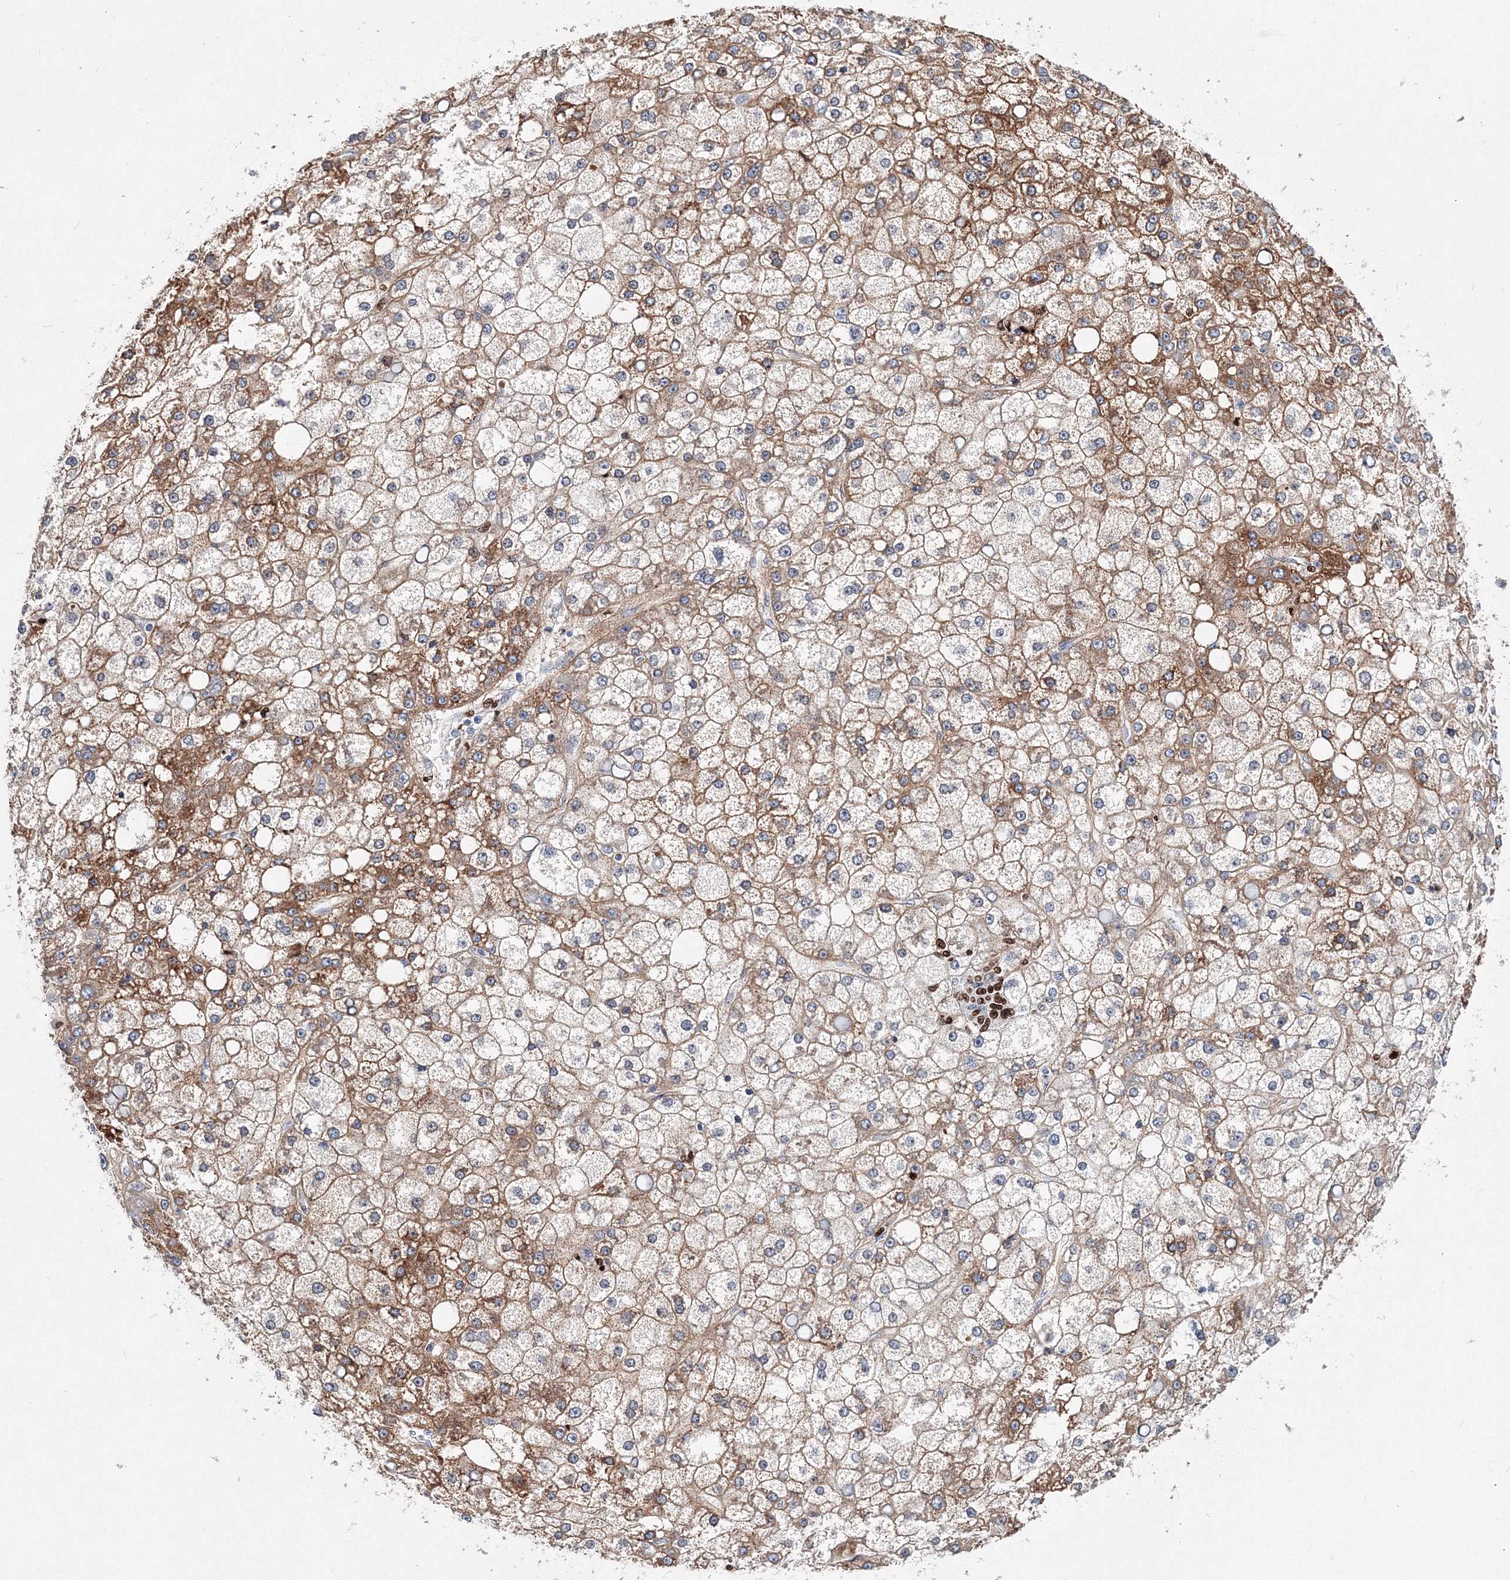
{"staining": {"intensity": "moderate", "quantity": ">75%", "location": "cytoplasmic/membranous"}, "tissue": "liver cancer", "cell_type": "Tumor cells", "image_type": "cancer", "snomed": [{"axis": "morphology", "description": "Carcinoma, Hepatocellular, NOS"}, {"axis": "topography", "description": "Liver"}], "caption": "Moderate cytoplasmic/membranous staining for a protein is identified in approximately >75% of tumor cells of liver cancer (hepatocellular carcinoma) using immunohistochemistry (IHC).", "gene": "C11orf52", "patient": {"sex": "male", "age": 67}}